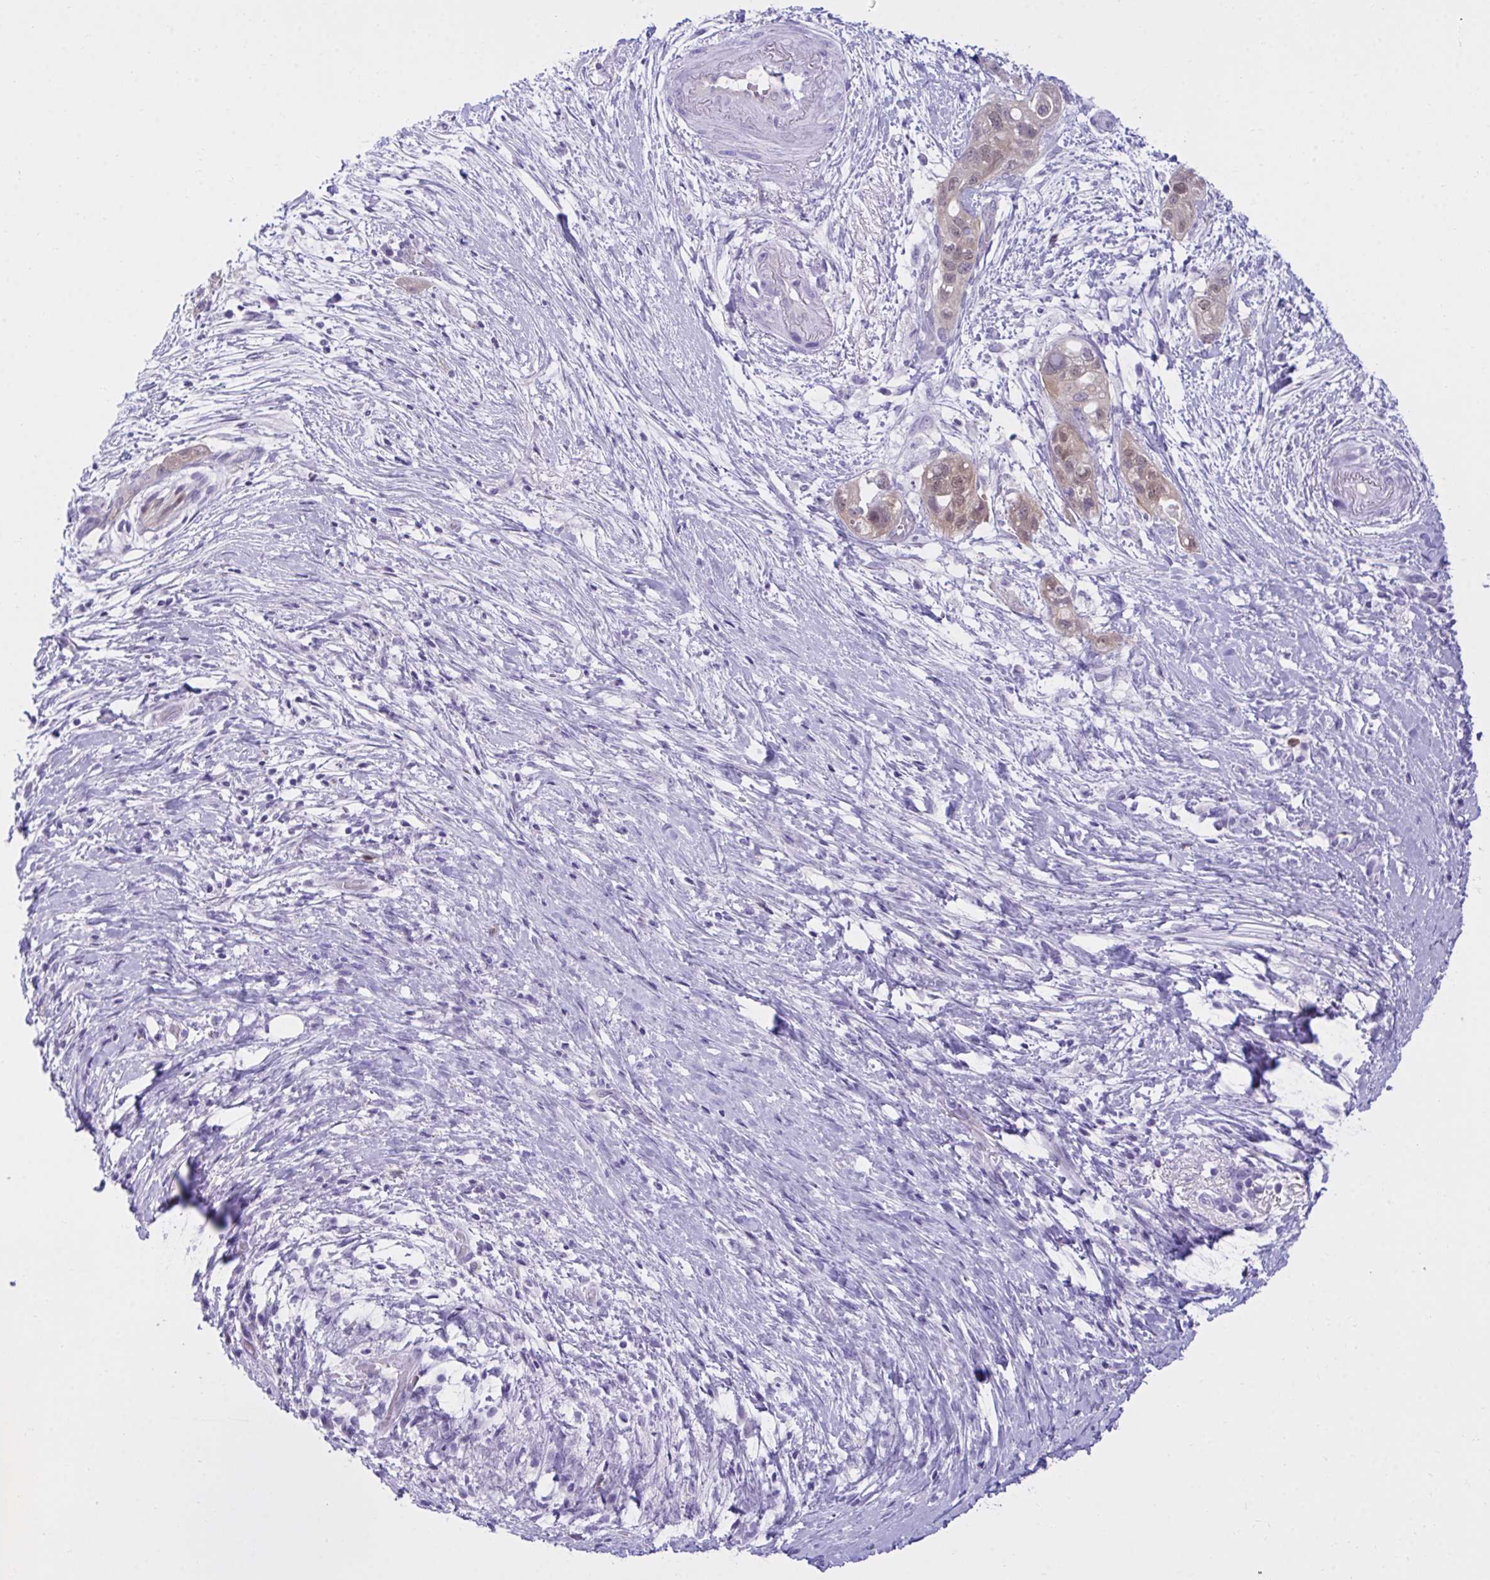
{"staining": {"intensity": "weak", "quantity": ">75%", "location": "cytoplasmic/membranous,nuclear"}, "tissue": "pancreatic cancer", "cell_type": "Tumor cells", "image_type": "cancer", "snomed": [{"axis": "morphology", "description": "Adenocarcinoma, NOS"}, {"axis": "topography", "description": "Pancreas"}], "caption": "Adenocarcinoma (pancreatic) stained for a protein (brown) displays weak cytoplasmic/membranous and nuclear positive staining in about >75% of tumor cells.", "gene": "PGM2L1", "patient": {"sex": "female", "age": 72}}